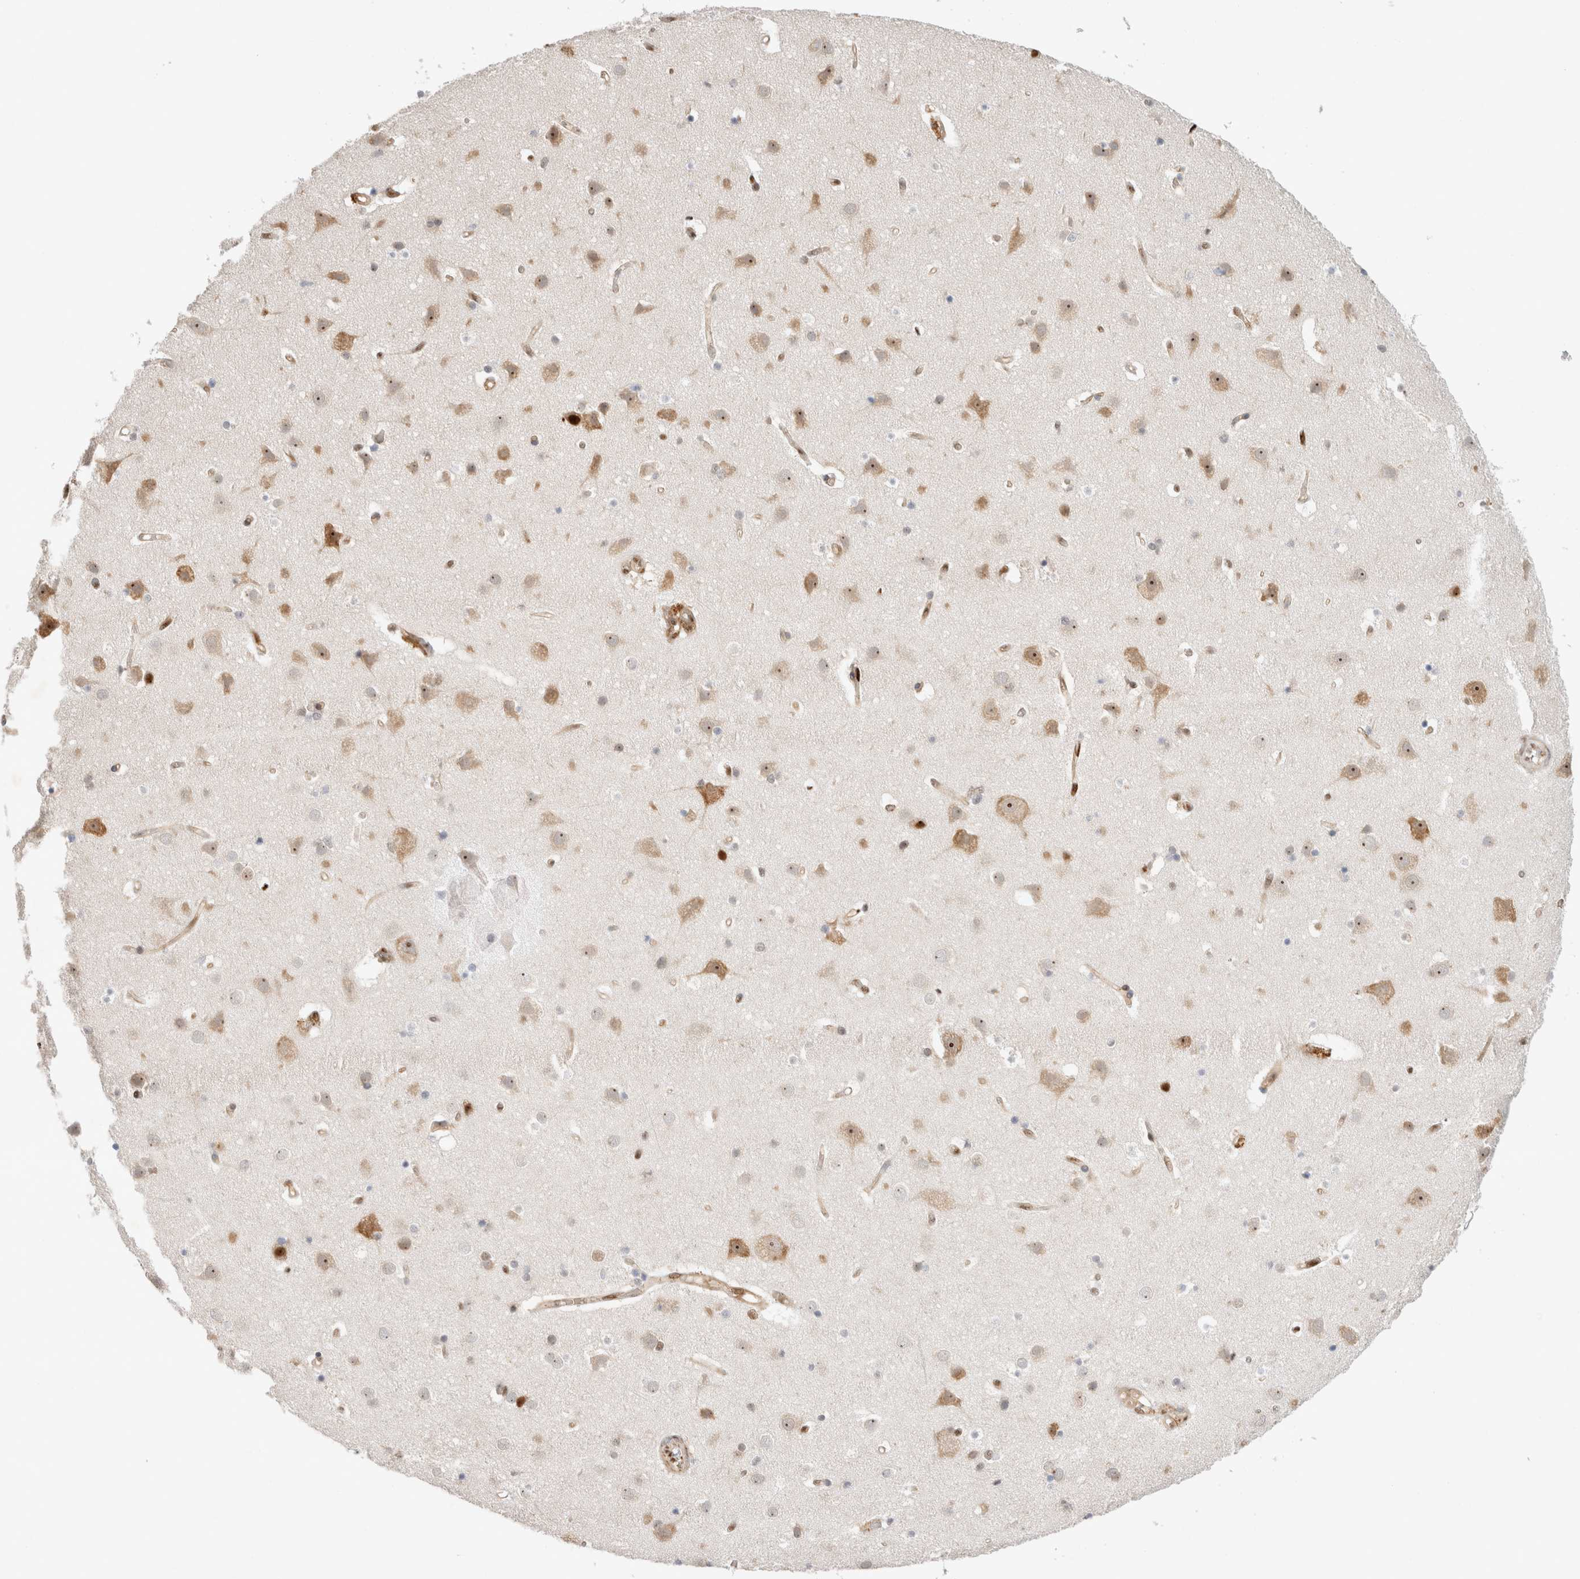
{"staining": {"intensity": "moderate", "quantity": ">75%", "location": "cytoplasmic/membranous,nuclear"}, "tissue": "cerebral cortex", "cell_type": "Endothelial cells", "image_type": "normal", "snomed": [{"axis": "morphology", "description": "Normal tissue, NOS"}, {"axis": "topography", "description": "Cerebral cortex"}], "caption": "Immunohistochemistry histopathology image of benign cerebral cortex: cerebral cortex stained using immunohistochemistry reveals medium levels of moderate protein expression localized specifically in the cytoplasmic/membranous,nuclear of endothelial cells, appearing as a cytoplasmic/membranous,nuclear brown color.", "gene": "TCF4", "patient": {"sex": "male", "age": 54}}